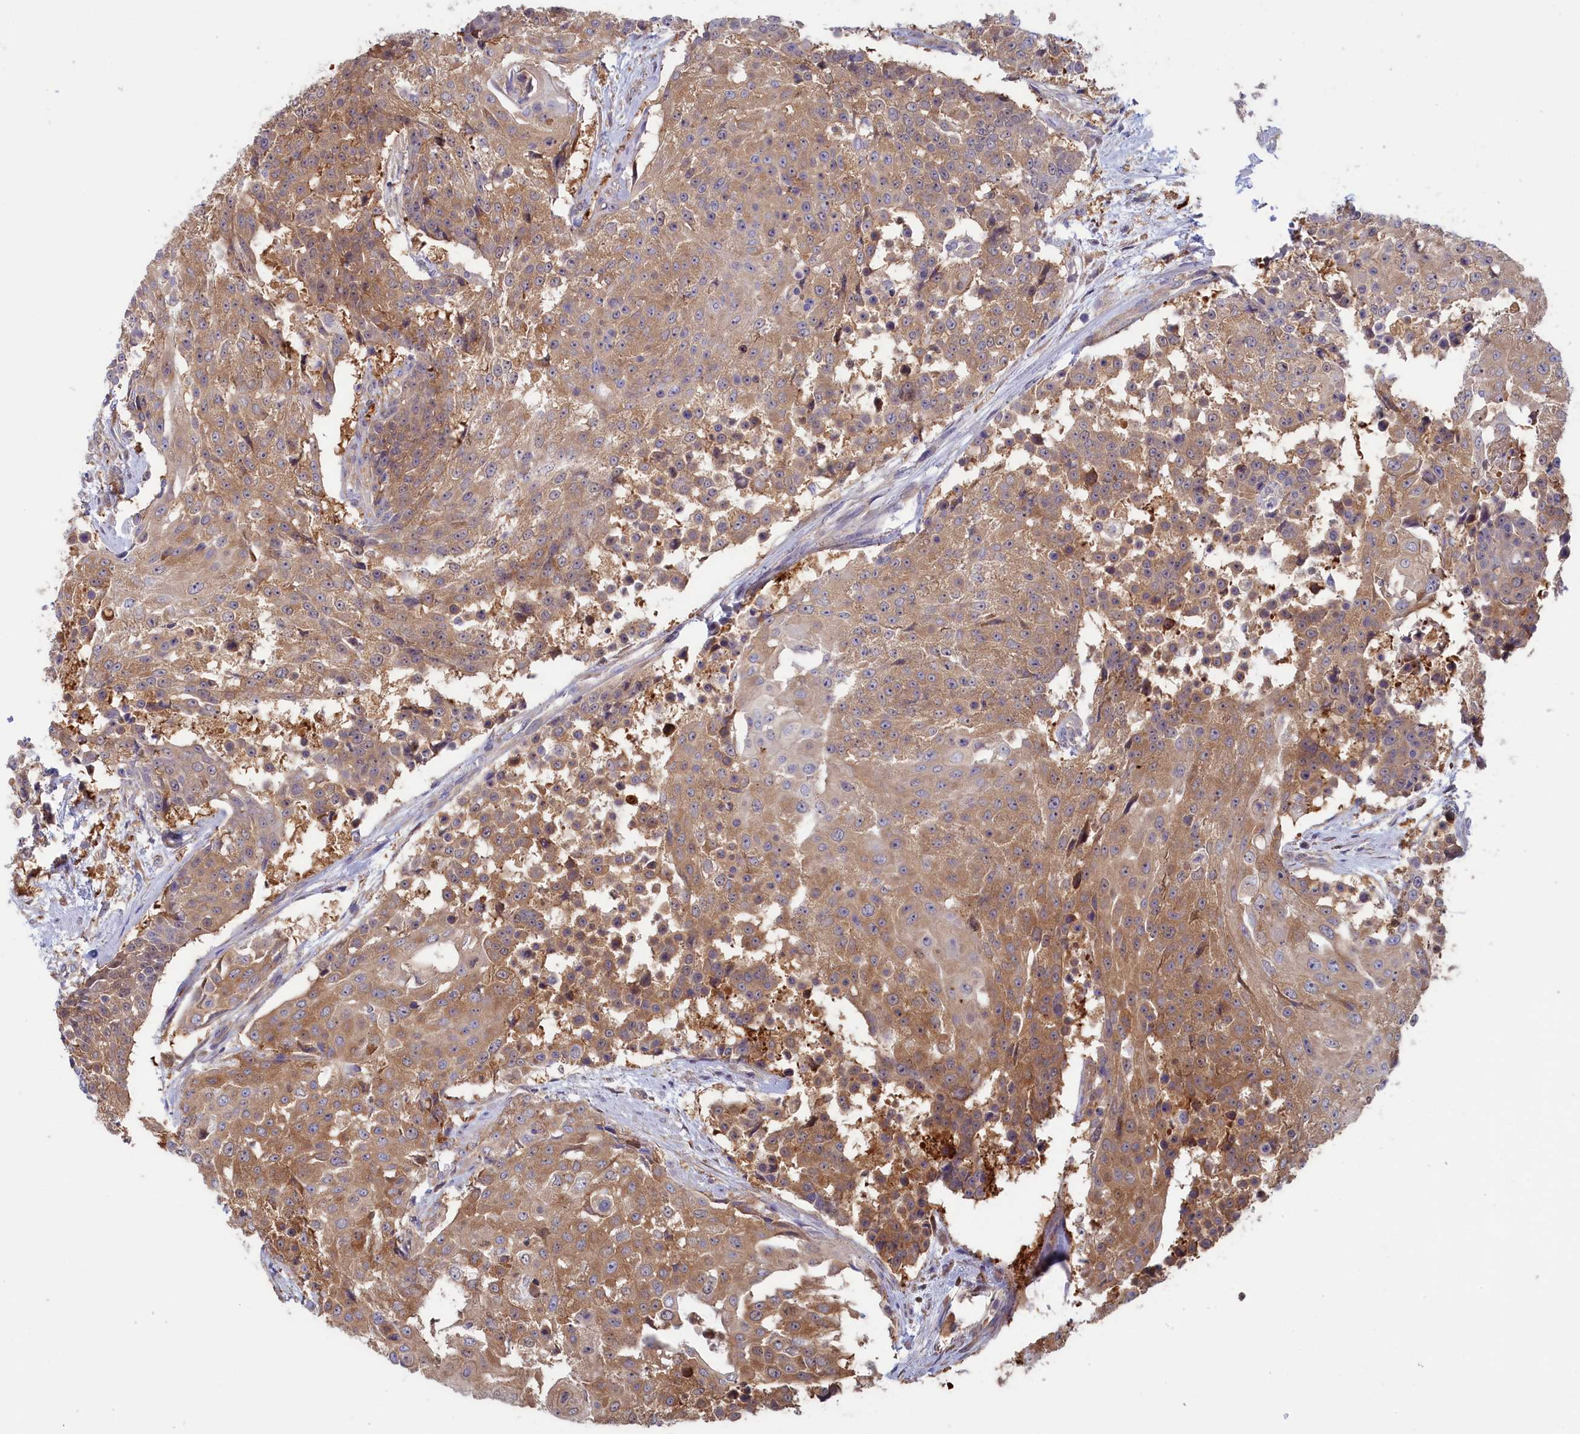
{"staining": {"intensity": "moderate", "quantity": ">75%", "location": "cytoplasmic/membranous"}, "tissue": "urothelial cancer", "cell_type": "Tumor cells", "image_type": "cancer", "snomed": [{"axis": "morphology", "description": "Urothelial carcinoma, High grade"}, {"axis": "topography", "description": "Urinary bladder"}], "caption": "High-grade urothelial carcinoma stained for a protein demonstrates moderate cytoplasmic/membranous positivity in tumor cells.", "gene": "SYNDIG1L", "patient": {"sex": "female", "age": 63}}